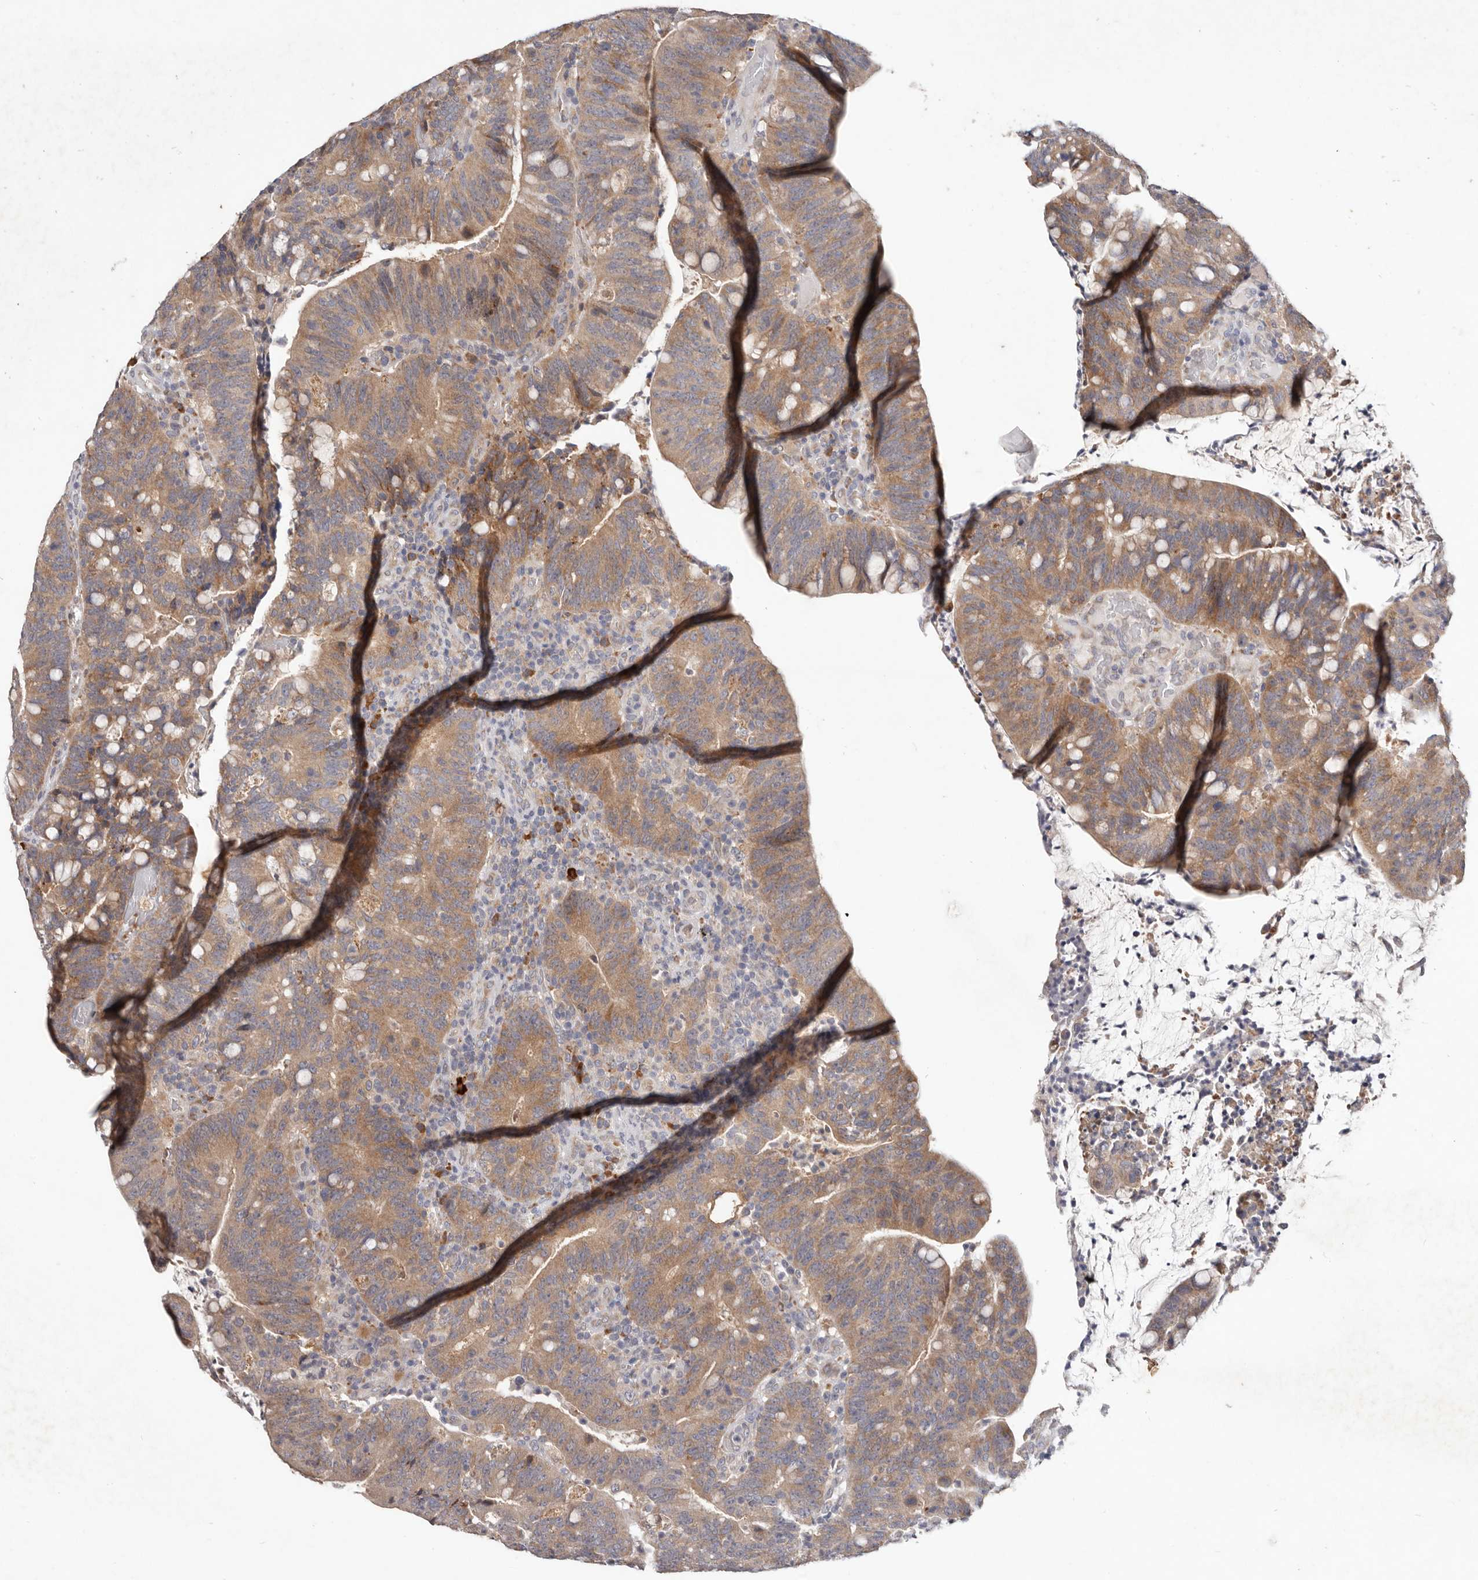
{"staining": {"intensity": "moderate", "quantity": ">75%", "location": "cytoplasmic/membranous"}, "tissue": "colorectal cancer", "cell_type": "Tumor cells", "image_type": "cancer", "snomed": [{"axis": "morphology", "description": "Adenocarcinoma, NOS"}, {"axis": "topography", "description": "Colon"}], "caption": "Human colorectal cancer stained with a protein marker exhibits moderate staining in tumor cells.", "gene": "WDR77", "patient": {"sex": "female", "age": 66}}